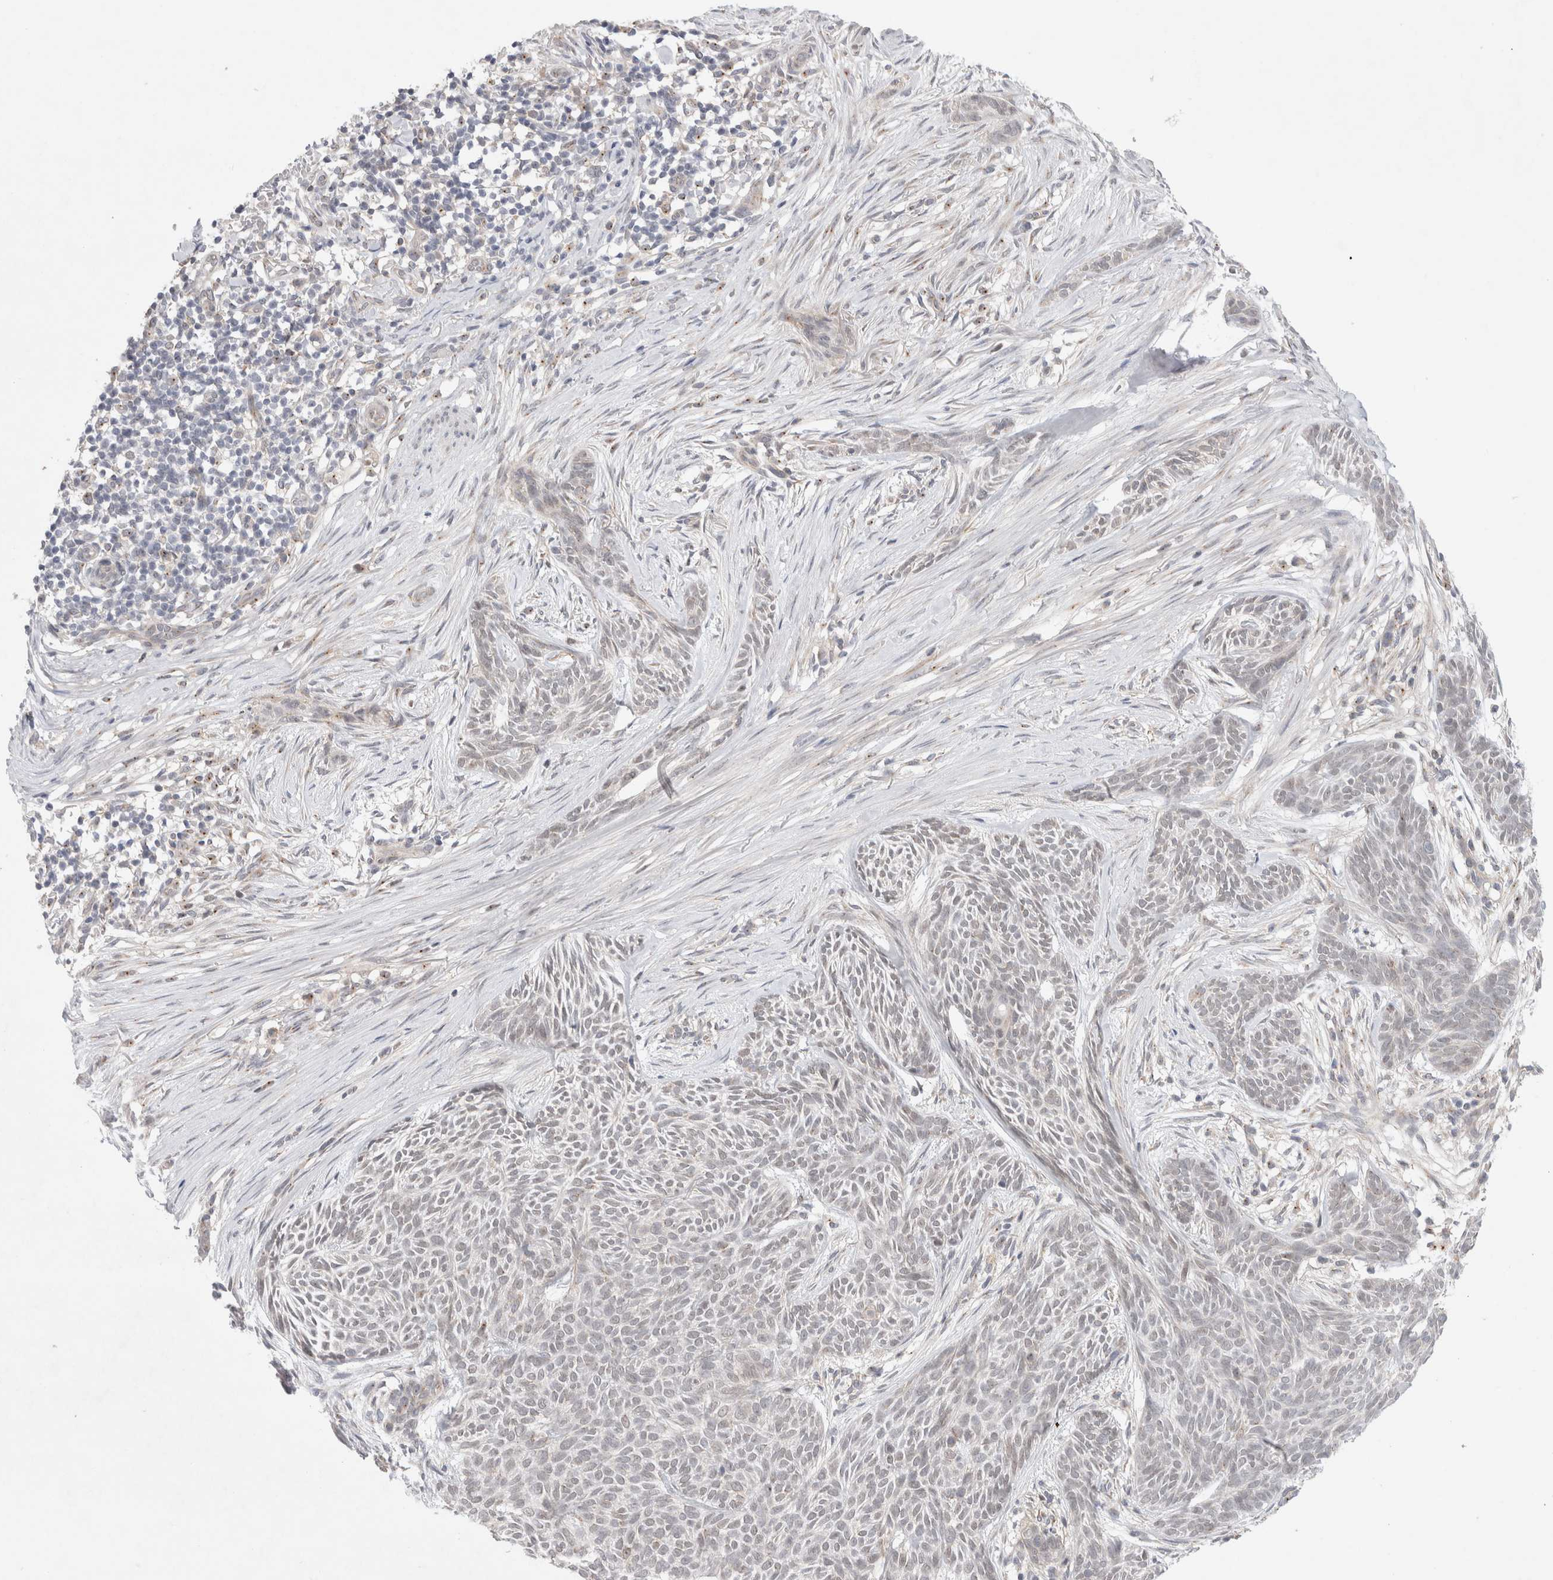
{"staining": {"intensity": "negative", "quantity": "none", "location": "none"}, "tissue": "skin cancer", "cell_type": "Tumor cells", "image_type": "cancer", "snomed": [{"axis": "morphology", "description": "Basal cell carcinoma"}, {"axis": "topography", "description": "Skin"}], "caption": "Immunohistochemistry (IHC) micrograph of neoplastic tissue: skin cancer stained with DAB (3,3'-diaminobenzidine) exhibits no significant protein staining in tumor cells.", "gene": "BICD2", "patient": {"sex": "female", "age": 59}}